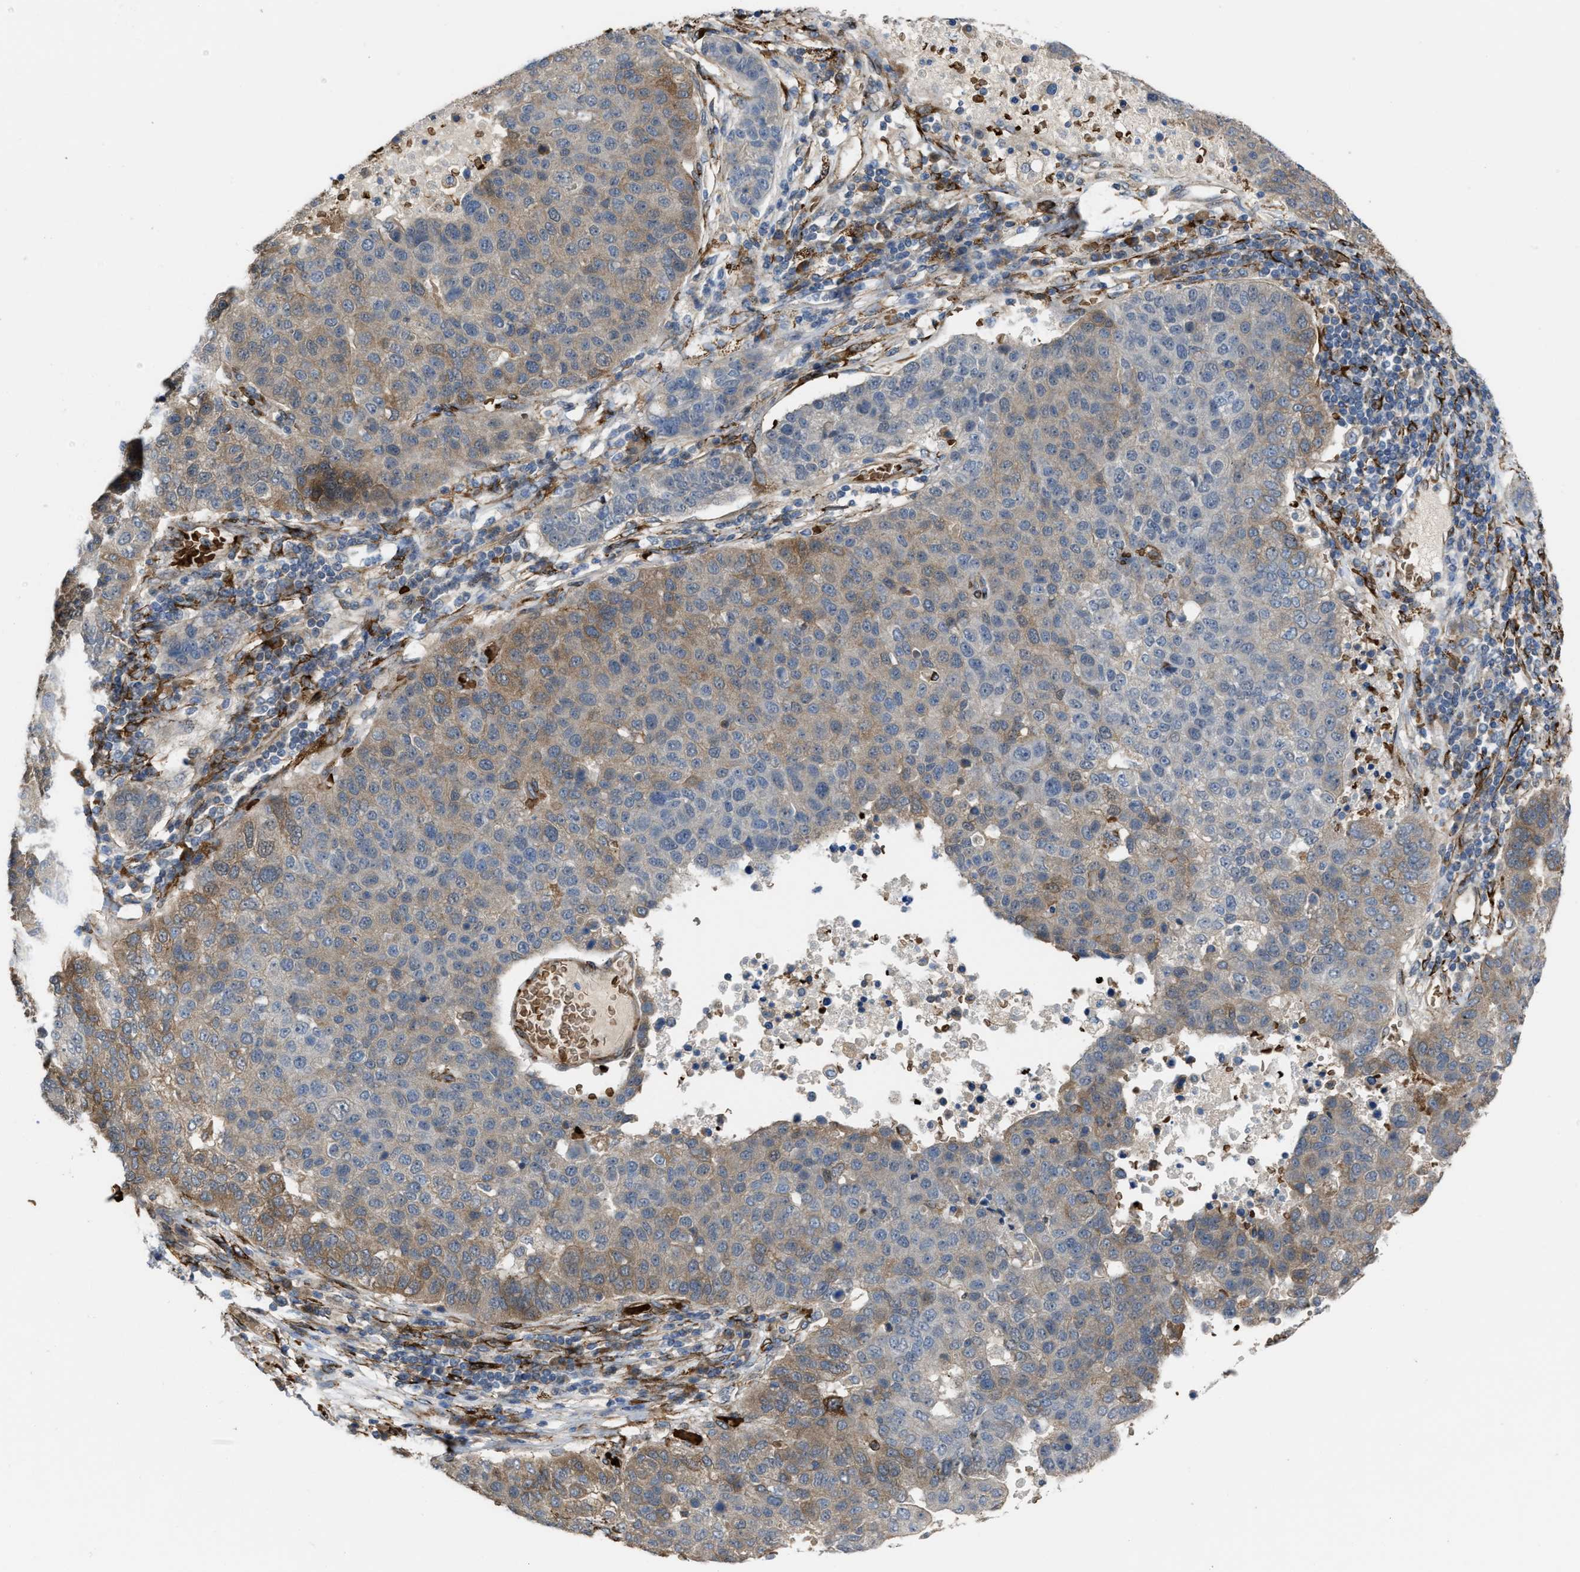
{"staining": {"intensity": "moderate", "quantity": "25%-75%", "location": "cytoplasmic/membranous"}, "tissue": "pancreatic cancer", "cell_type": "Tumor cells", "image_type": "cancer", "snomed": [{"axis": "morphology", "description": "Adenocarcinoma, NOS"}, {"axis": "topography", "description": "Pancreas"}], "caption": "Adenocarcinoma (pancreatic) tissue displays moderate cytoplasmic/membranous expression in about 25%-75% of tumor cells, visualized by immunohistochemistry.", "gene": "SELENOM", "patient": {"sex": "female", "age": 61}}